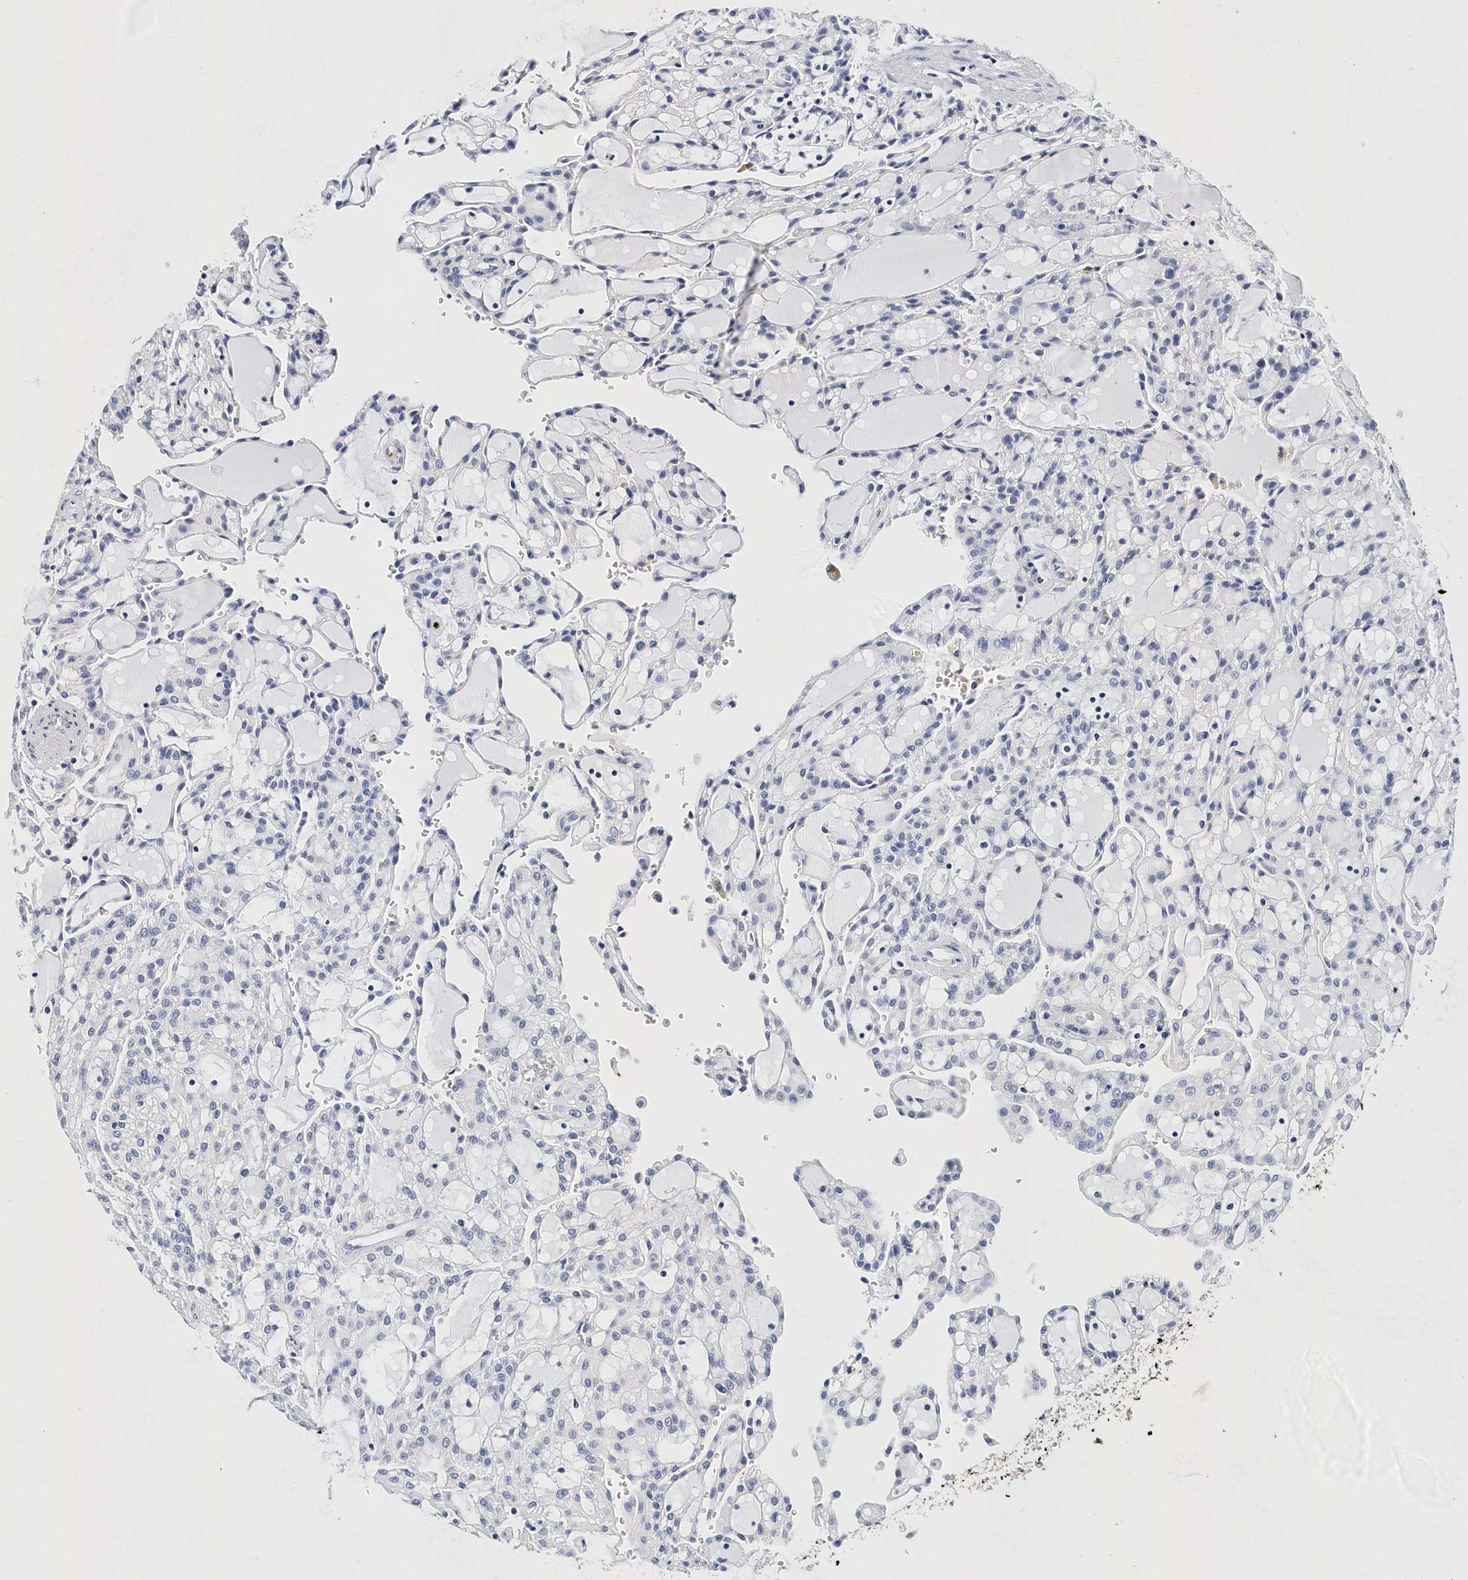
{"staining": {"intensity": "negative", "quantity": "none", "location": "none"}, "tissue": "renal cancer", "cell_type": "Tumor cells", "image_type": "cancer", "snomed": [{"axis": "morphology", "description": "Adenocarcinoma, NOS"}, {"axis": "topography", "description": "Kidney"}], "caption": "DAB immunohistochemical staining of human adenocarcinoma (renal) reveals no significant expression in tumor cells.", "gene": "ITGA2B", "patient": {"sex": "male", "age": 63}}